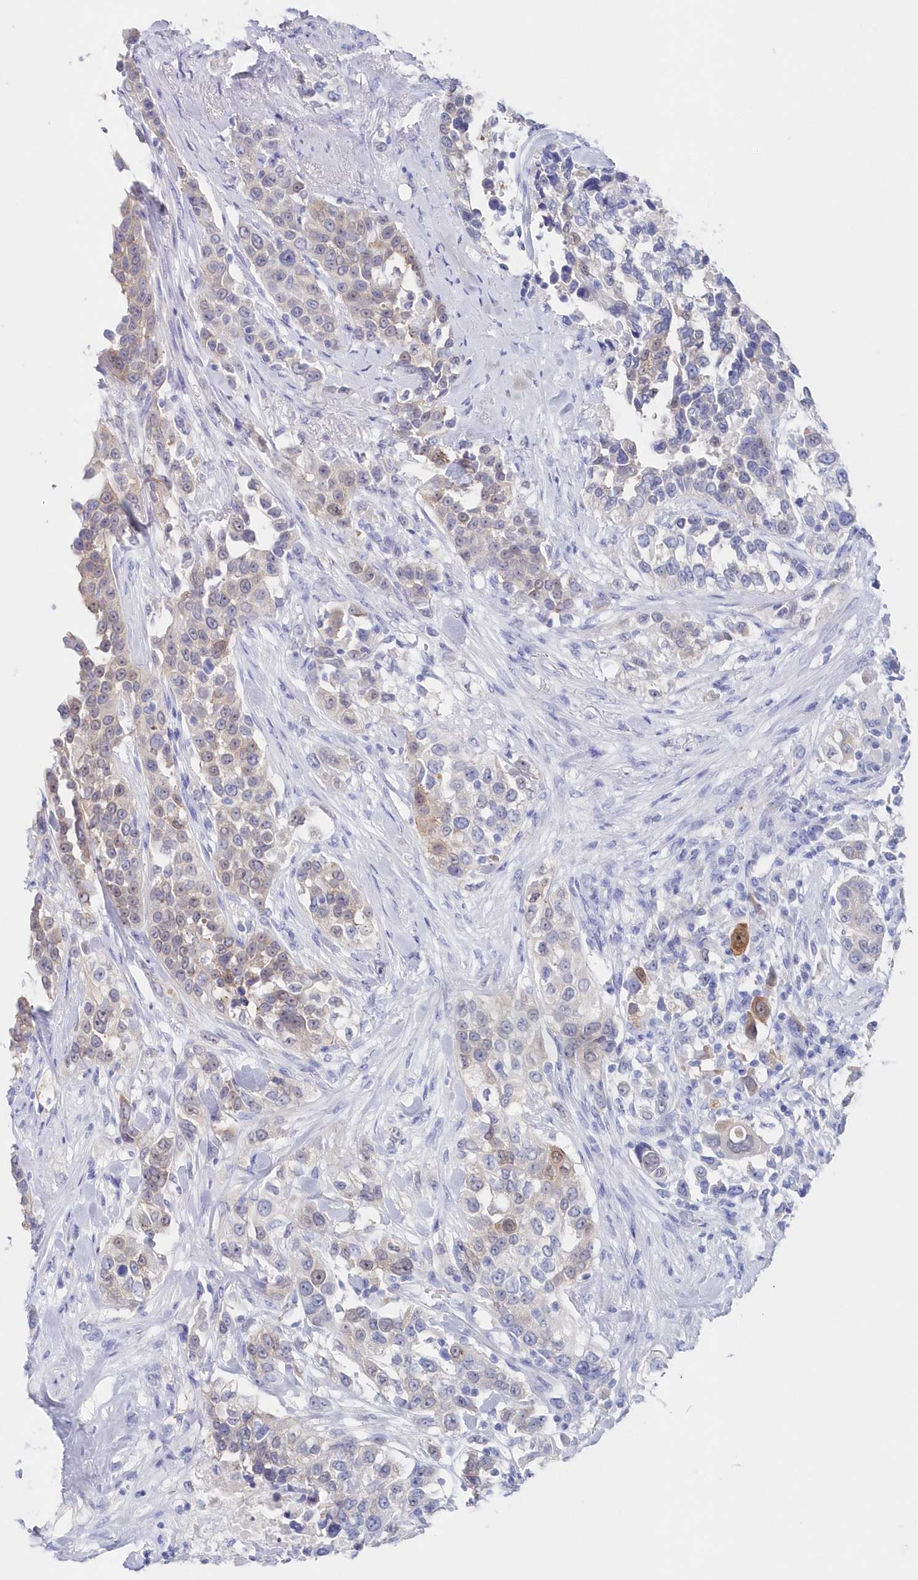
{"staining": {"intensity": "weak", "quantity": "25%-75%", "location": "cytoplasmic/membranous"}, "tissue": "urothelial cancer", "cell_type": "Tumor cells", "image_type": "cancer", "snomed": [{"axis": "morphology", "description": "Urothelial carcinoma, High grade"}, {"axis": "topography", "description": "Urinary bladder"}], "caption": "Protein expression analysis of human urothelial cancer reveals weak cytoplasmic/membranous expression in about 25%-75% of tumor cells.", "gene": "CSNK1G2", "patient": {"sex": "female", "age": 80}}